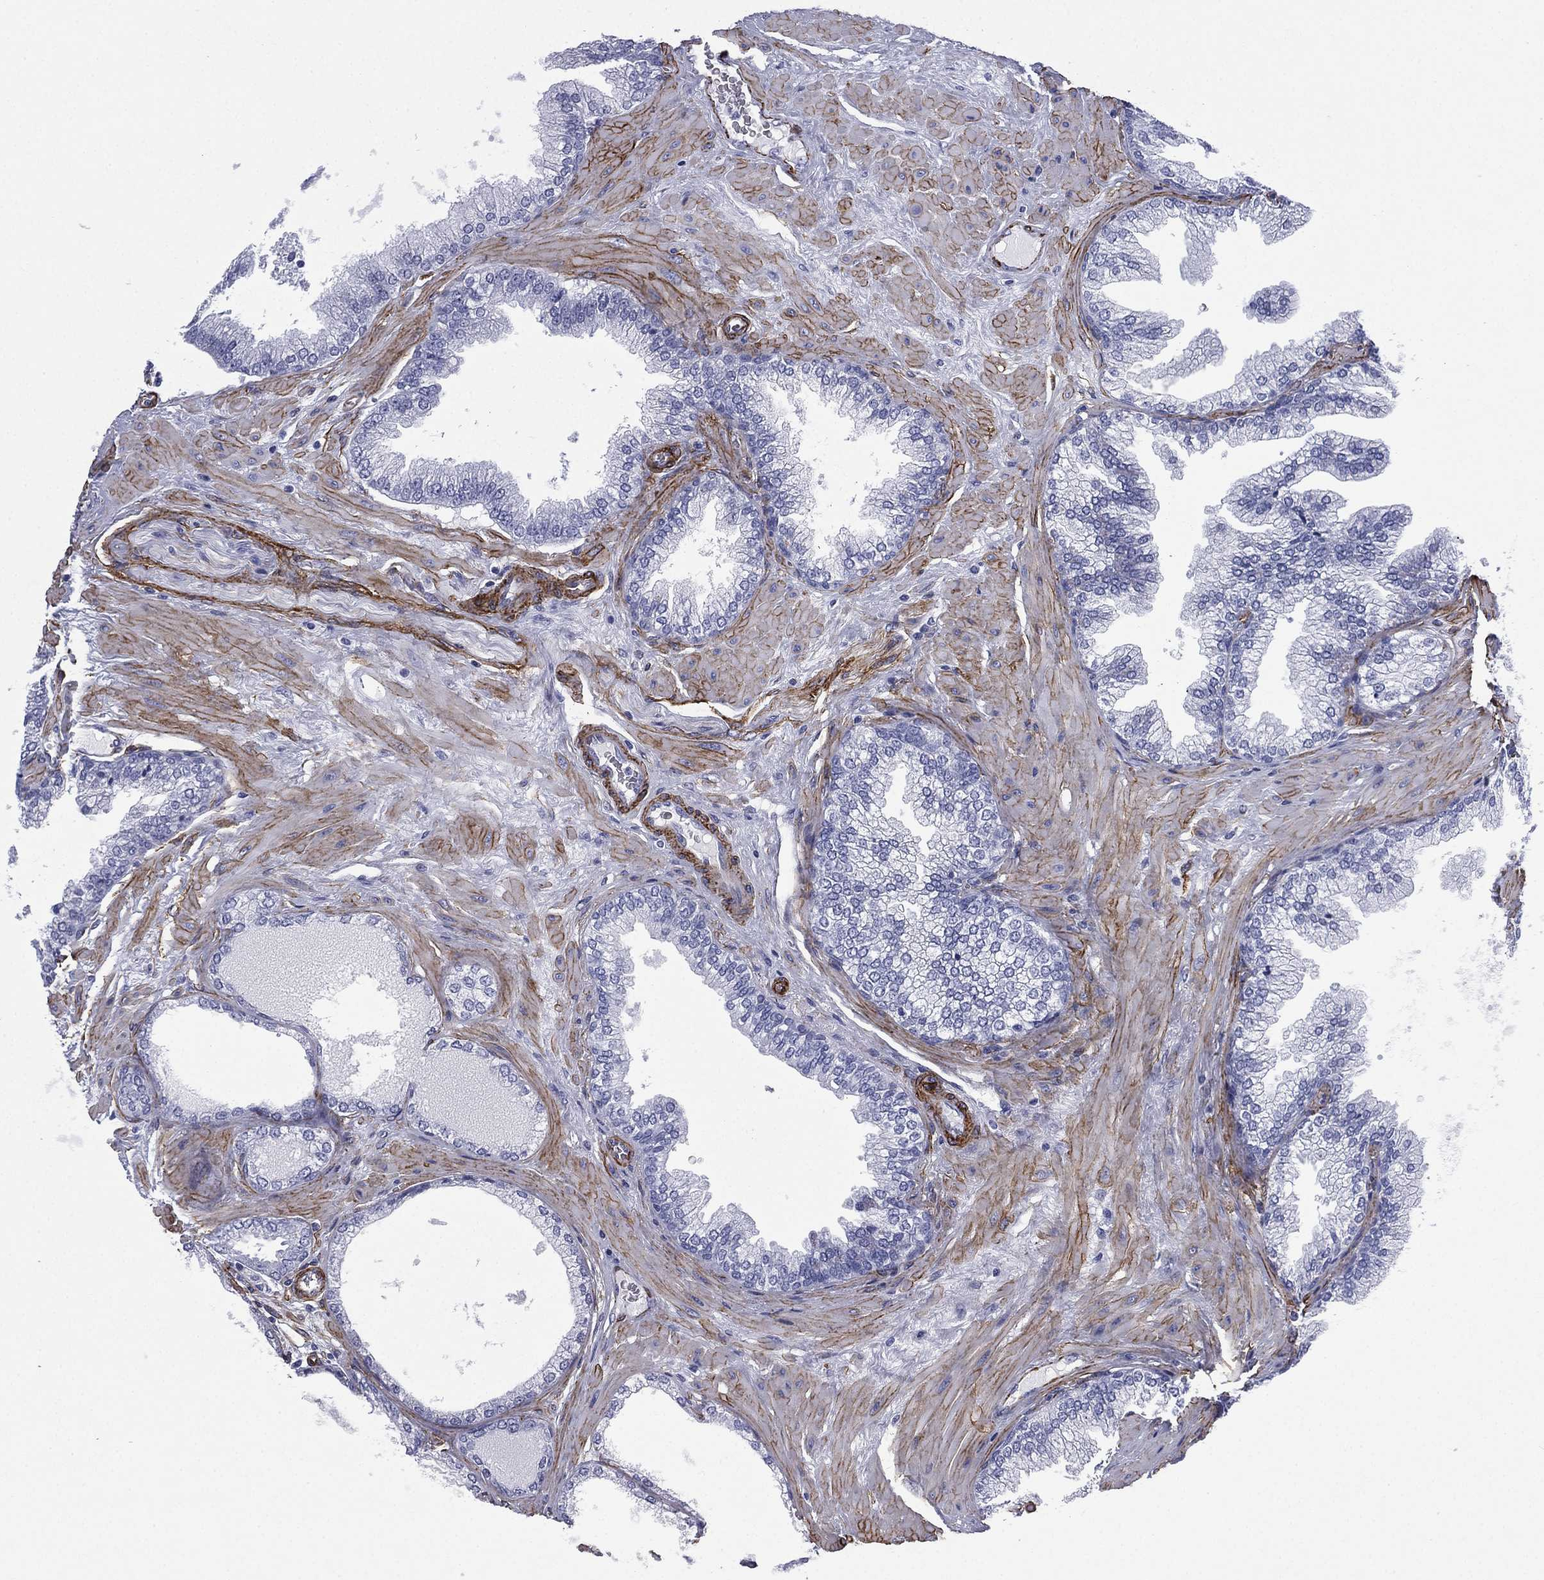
{"staining": {"intensity": "negative", "quantity": "none", "location": "none"}, "tissue": "prostate cancer", "cell_type": "Tumor cells", "image_type": "cancer", "snomed": [{"axis": "morphology", "description": "Adenocarcinoma, Low grade"}, {"axis": "topography", "description": "Prostate"}], "caption": "Immunohistochemistry (IHC) histopathology image of adenocarcinoma (low-grade) (prostate) stained for a protein (brown), which shows no positivity in tumor cells.", "gene": "CAVIN3", "patient": {"sex": "male", "age": 72}}